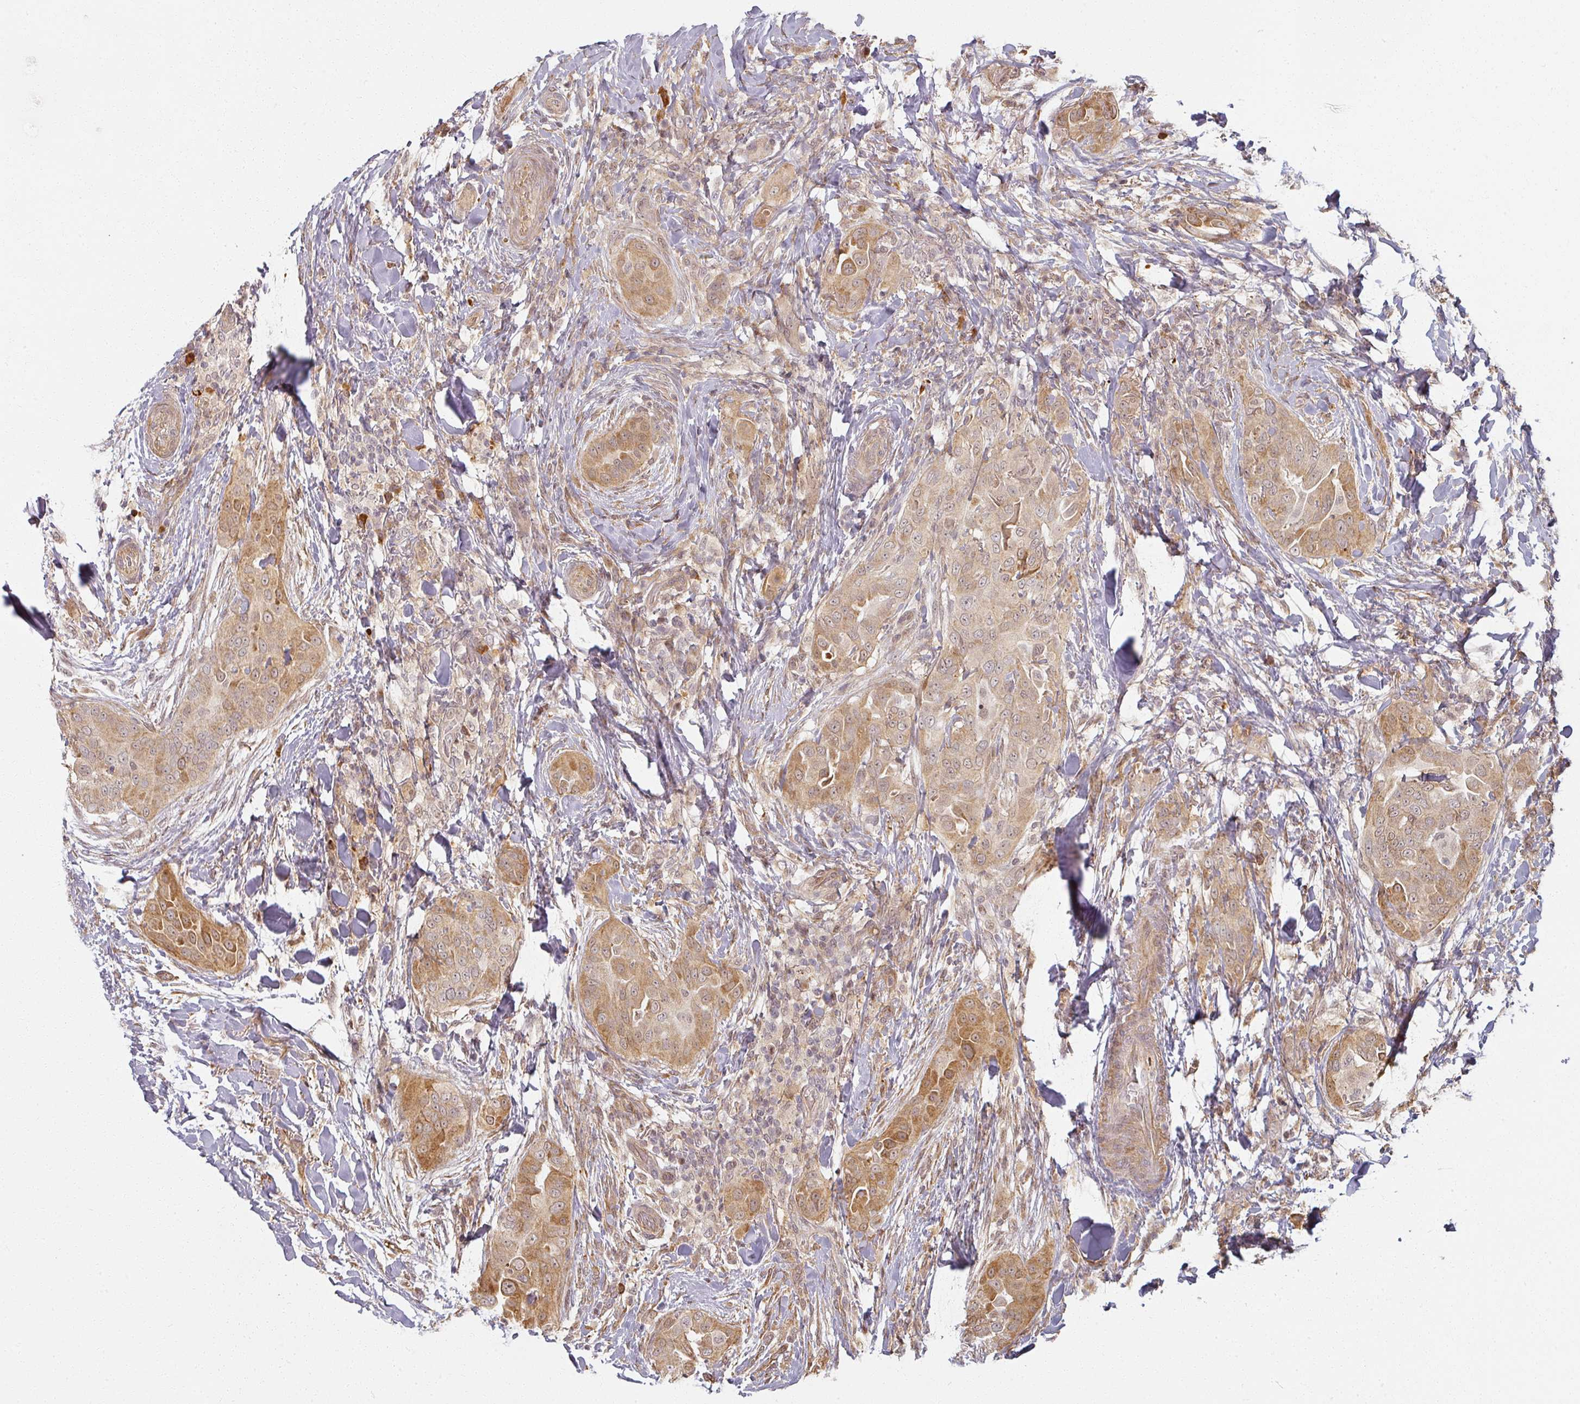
{"staining": {"intensity": "moderate", "quantity": ">75%", "location": "cytoplasmic/membranous"}, "tissue": "thyroid cancer", "cell_type": "Tumor cells", "image_type": "cancer", "snomed": [{"axis": "morphology", "description": "Papillary adenocarcinoma, NOS"}, {"axis": "topography", "description": "Thyroid gland"}], "caption": "Human thyroid cancer (papillary adenocarcinoma) stained for a protein (brown) demonstrates moderate cytoplasmic/membranous positive staining in about >75% of tumor cells.", "gene": "MED19", "patient": {"sex": "male", "age": 61}}